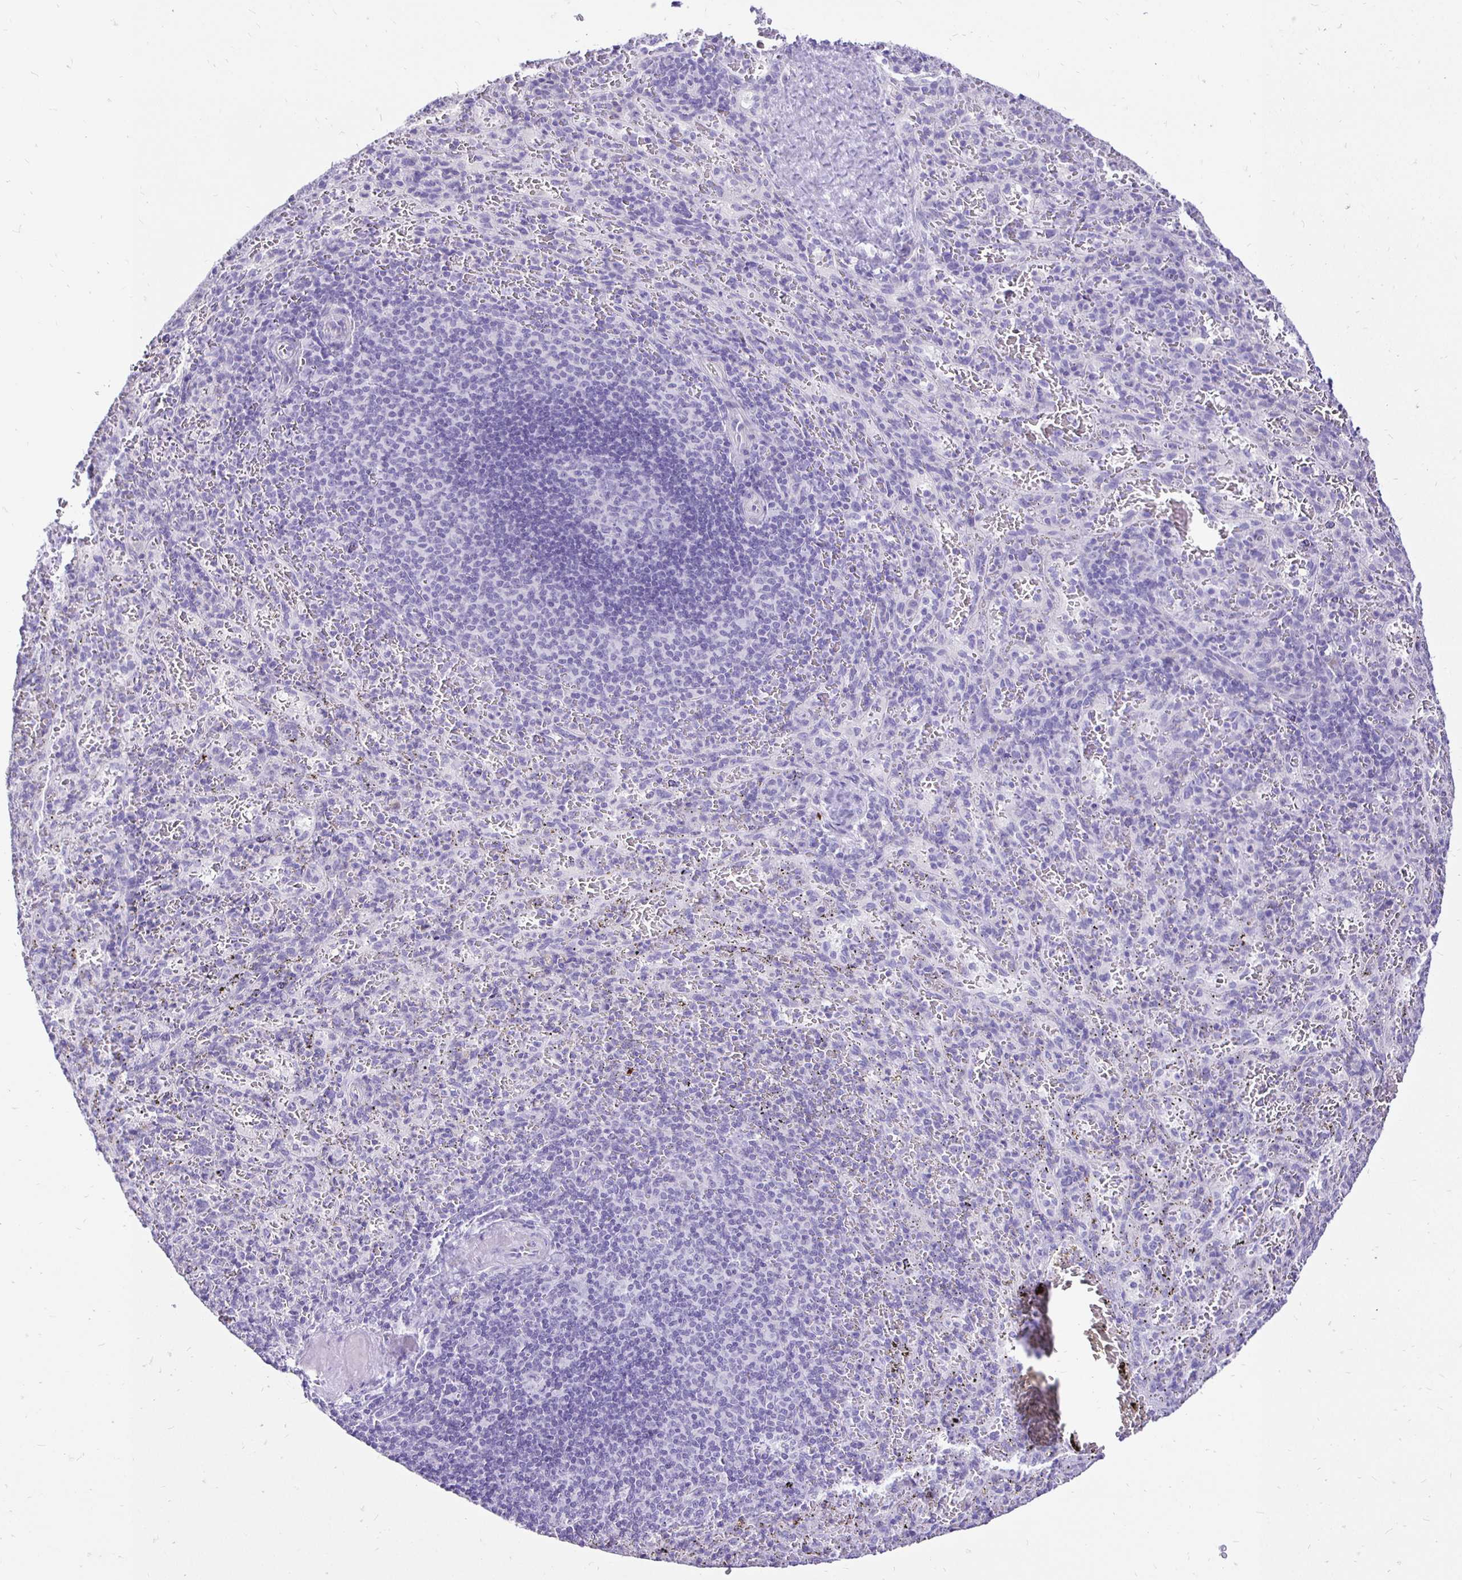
{"staining": {"intensity": "negative", "quantity": "none", "location": "none"}, "tissue": "spleen", "cell_type": "Cells in red pulp", "image_type": "normal", "snomed": [{"axis": "morphology", "description": "Normal tissue, NOS"}, {"axis": "topography", "description": "Spleen"}], "caption": "Image shows no protein positivity in cells in red pulp of unremarkable spleen.", "gene": "TAF1D", "patient": {"sex": "male", "age": 57}}